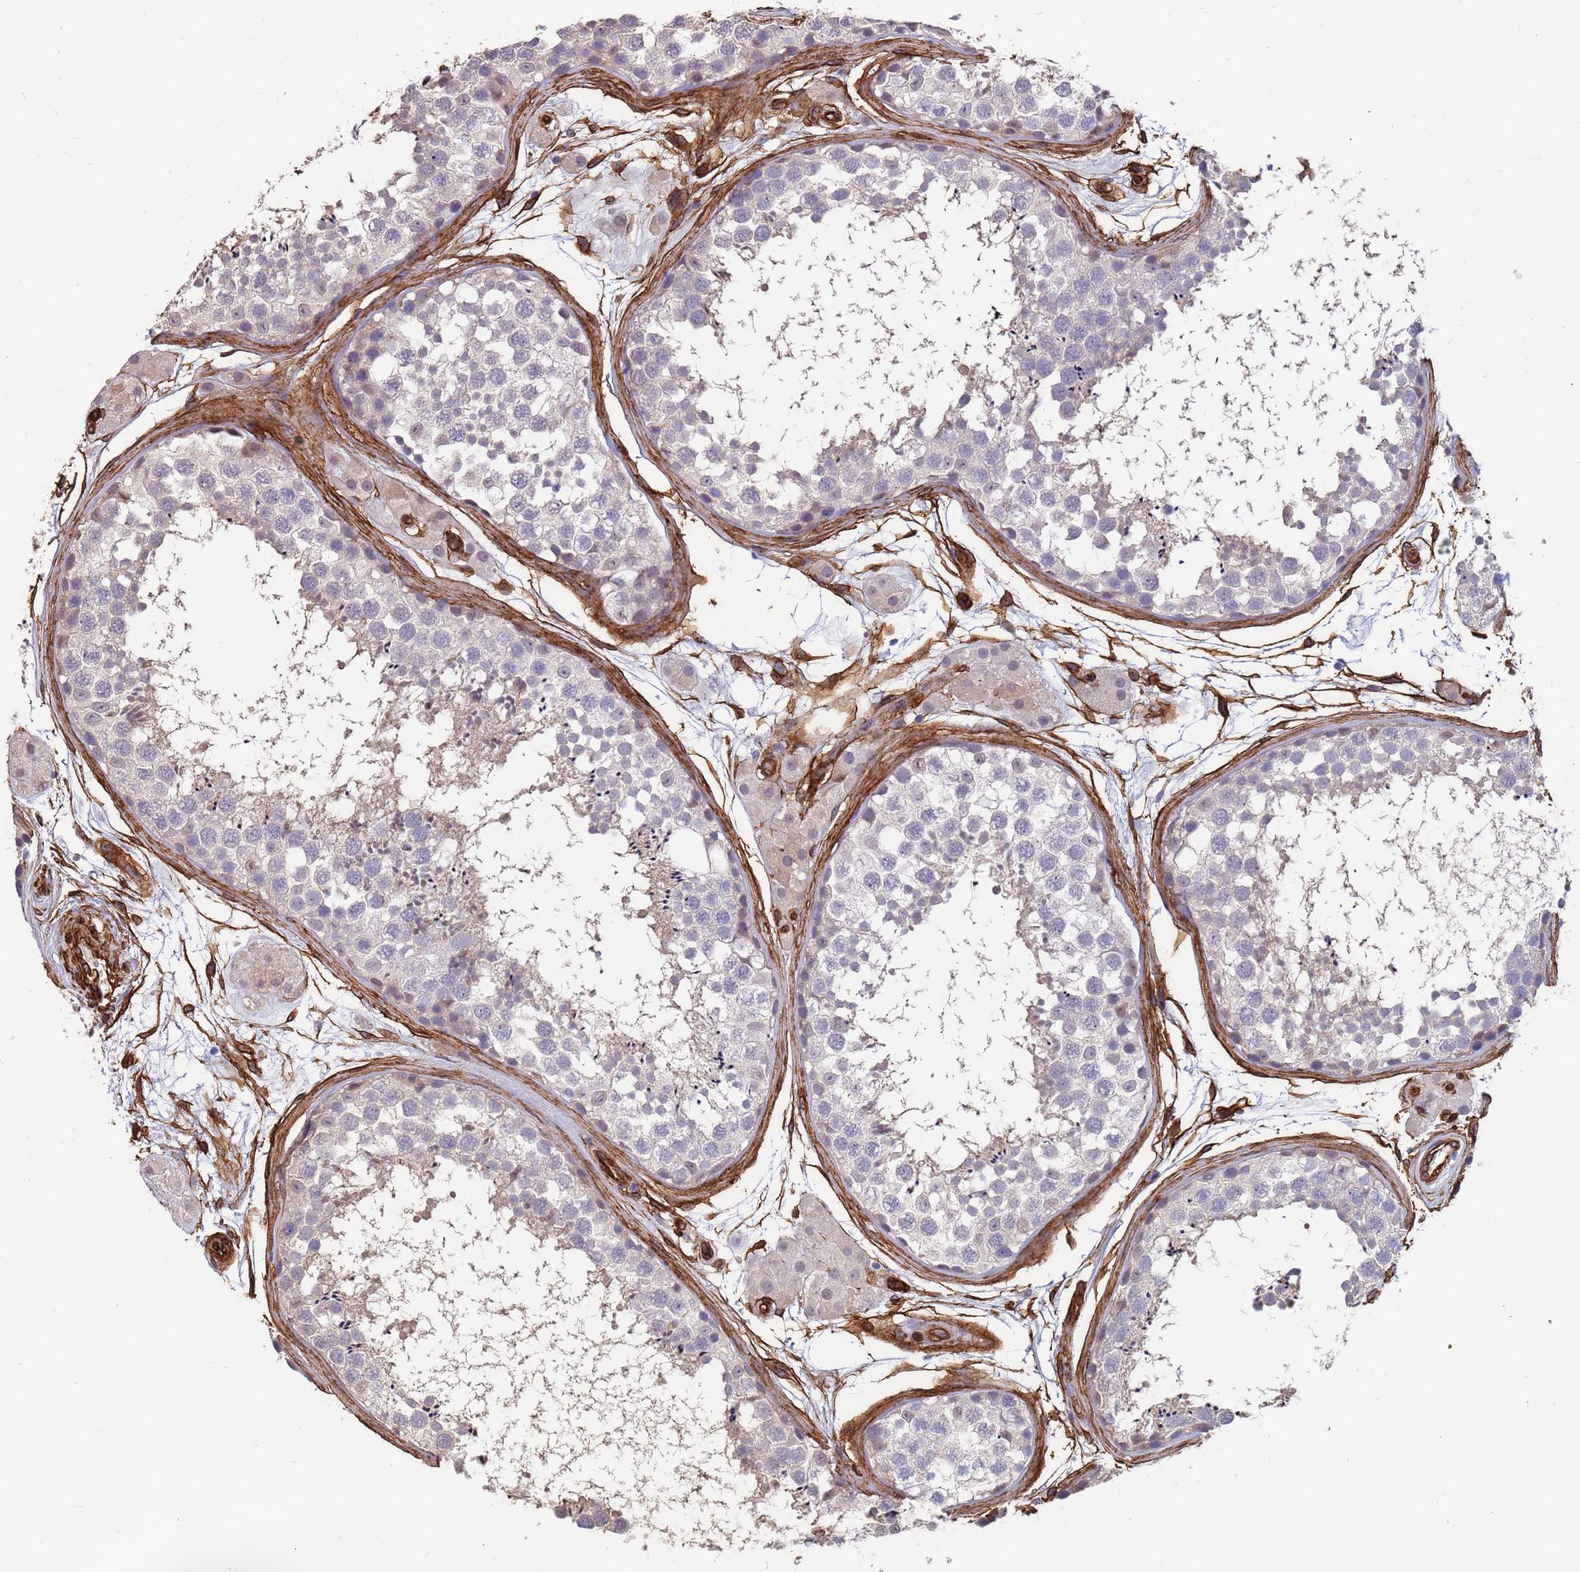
{"staining": {"intensity": "negative", "quantity": "none", "location": "none"}, "tissue": "testis", "cell_type": "Cells in seminiferous ducts", "image_type": "normal", "snomed": [{"axis": "morphology", "description": "Normal tissue, NOS"}, {"axis": "topography", "description": "Testis"}], "caption": "IHC image of unremarkable testis: human testis stained with DAB reveals no significant protein positivity in cells in seminiferous ducts.", "gene": "EHD2", "patient": {"sex": "male", "age": 56}}